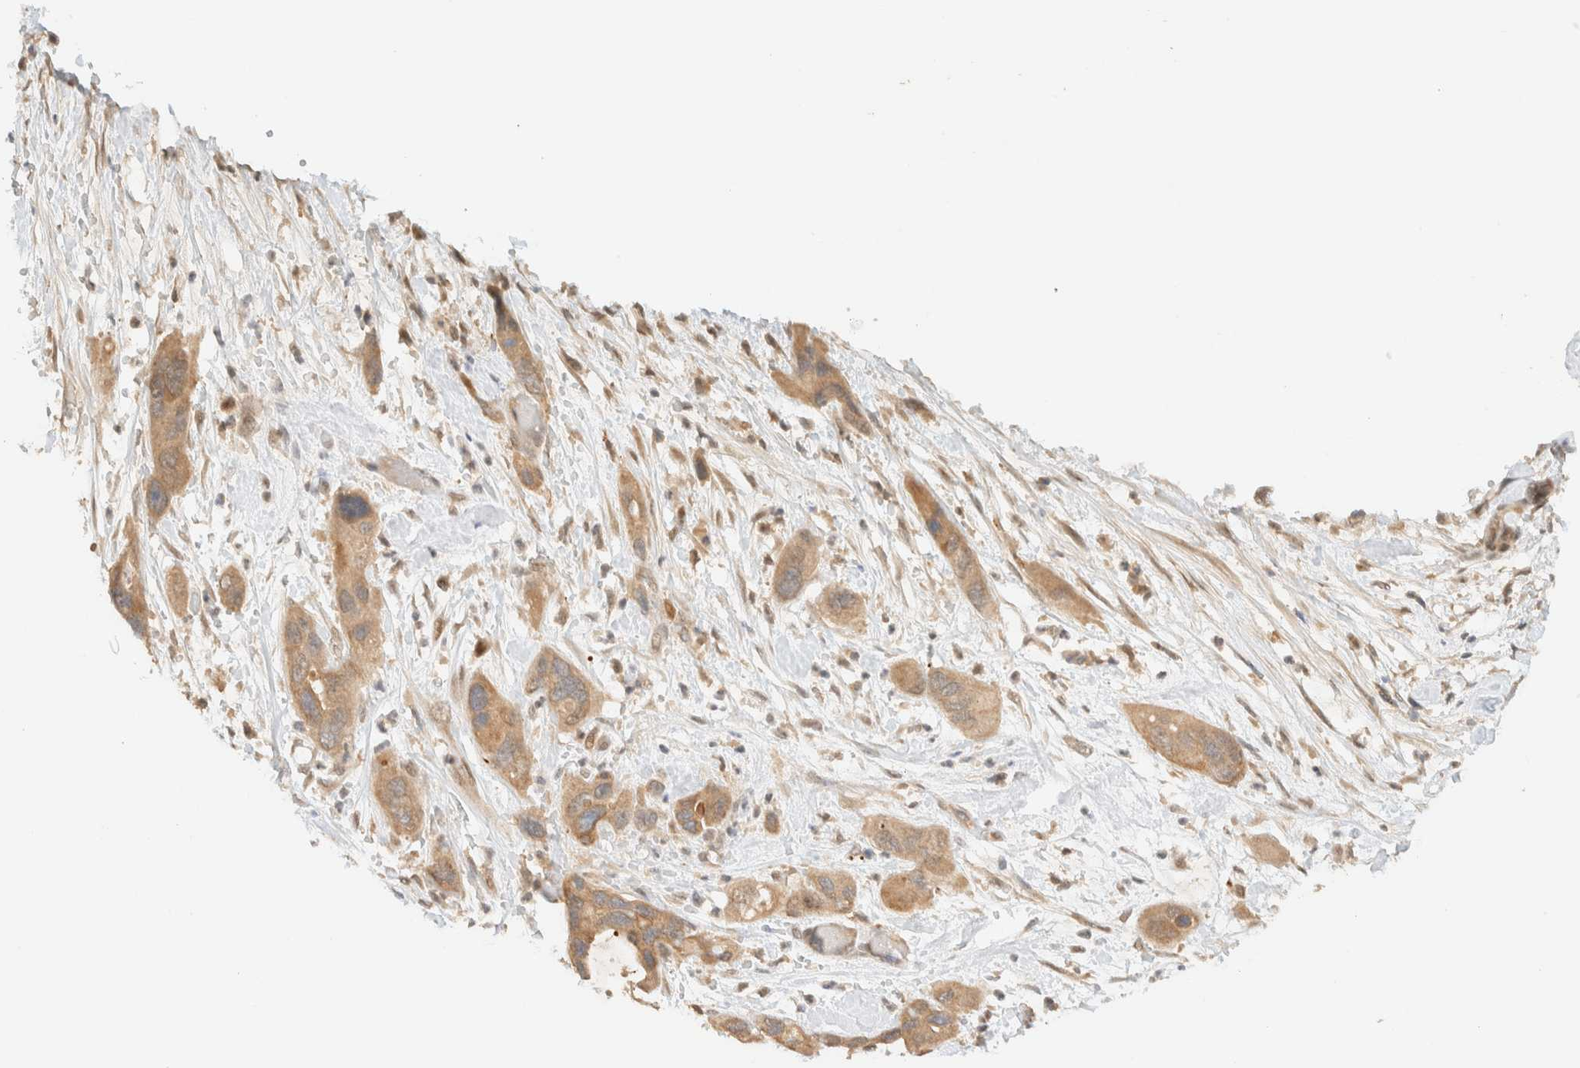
{"staining": {"intensity": "moderate", "quantity": ">75%", "location": "cytoplasmic/membranous"}, "tissue": "pancreatic cancer", "cell_type": "Tumor cells", "image_type": "cancer", "snomed": [{"axis": "morphology", "description": "Adenocarcinoma, NOS"}, {"axis": "topography", "description": "Pancreas"}], "caption": "This micrograph displays IHC staining of human pancreatic adenocarcinoma, with medium moderate cytoplasmic/membranous expression in approximately >75% of tumor cells.", "gene": "ZBTB34", "patient": {"sex": "female", "age": 71}}